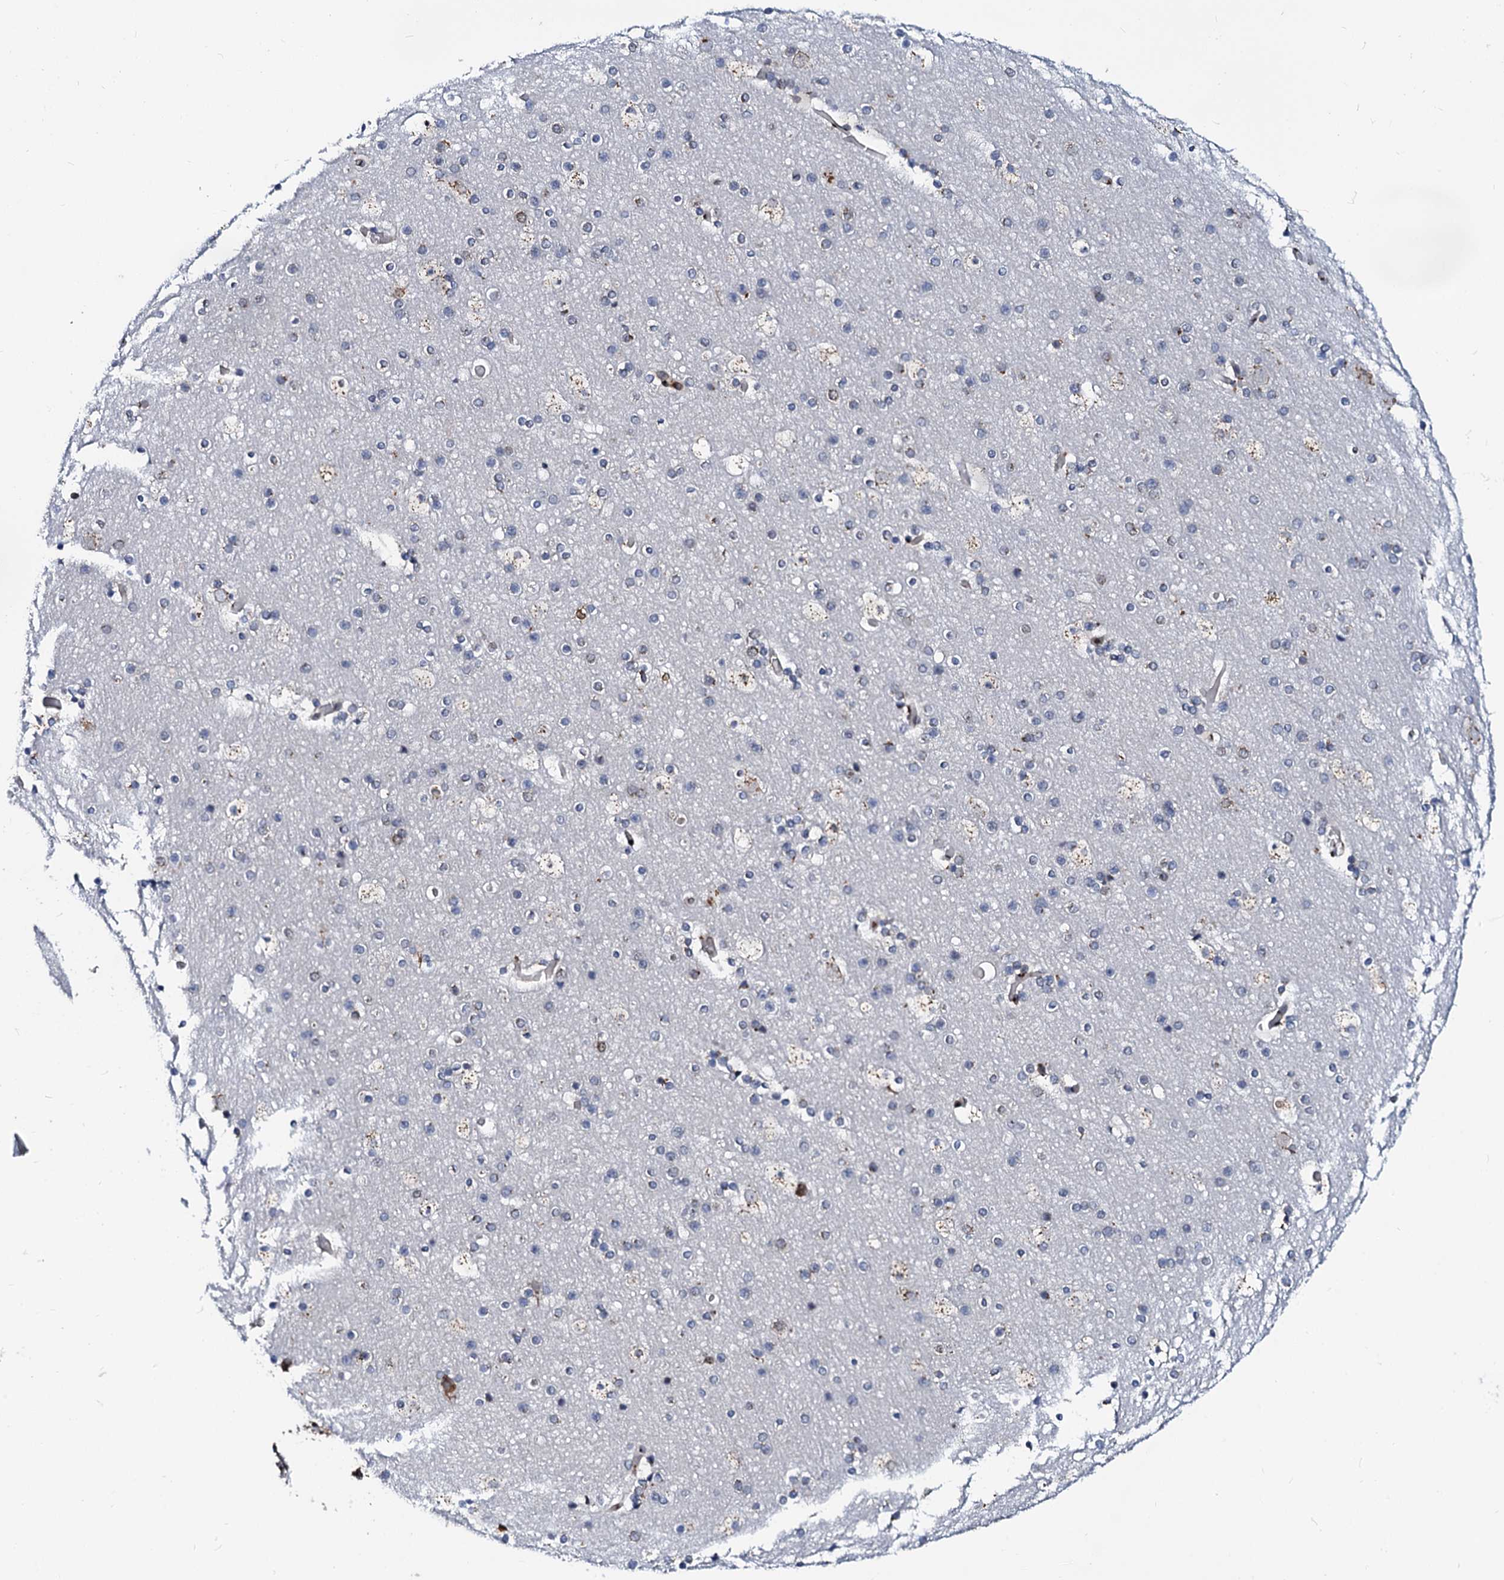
{"staining": {"intensity": "negative", "quantity": "none", "location": "none"}, "tissue": "cerebral cortex", "cell_type": "Endothelial cells", "image_type": "normal", "snomed": [{"axis": "morphology", "description": "Normal tissue, NOS"}, {"axis": "topography", "description": "Cerebral cortex"}], "caption": "High magnification brightfield microscopy of unremarkable cerebral cortex stained with DAB (3,3'-diaminobenzidine) (brown) and counterstained with hematoxylin (blue): endothelial cells show no significant expression. (Stains: DAB (3,3'-diaminobenzidine) immunohistochemistry (IHC) with hematoxylin counter stain, Microscopy: brightfield microscopy at high magnification).", "gene": "TMCO3", "patient": {"sex": "male", "age": 57}}